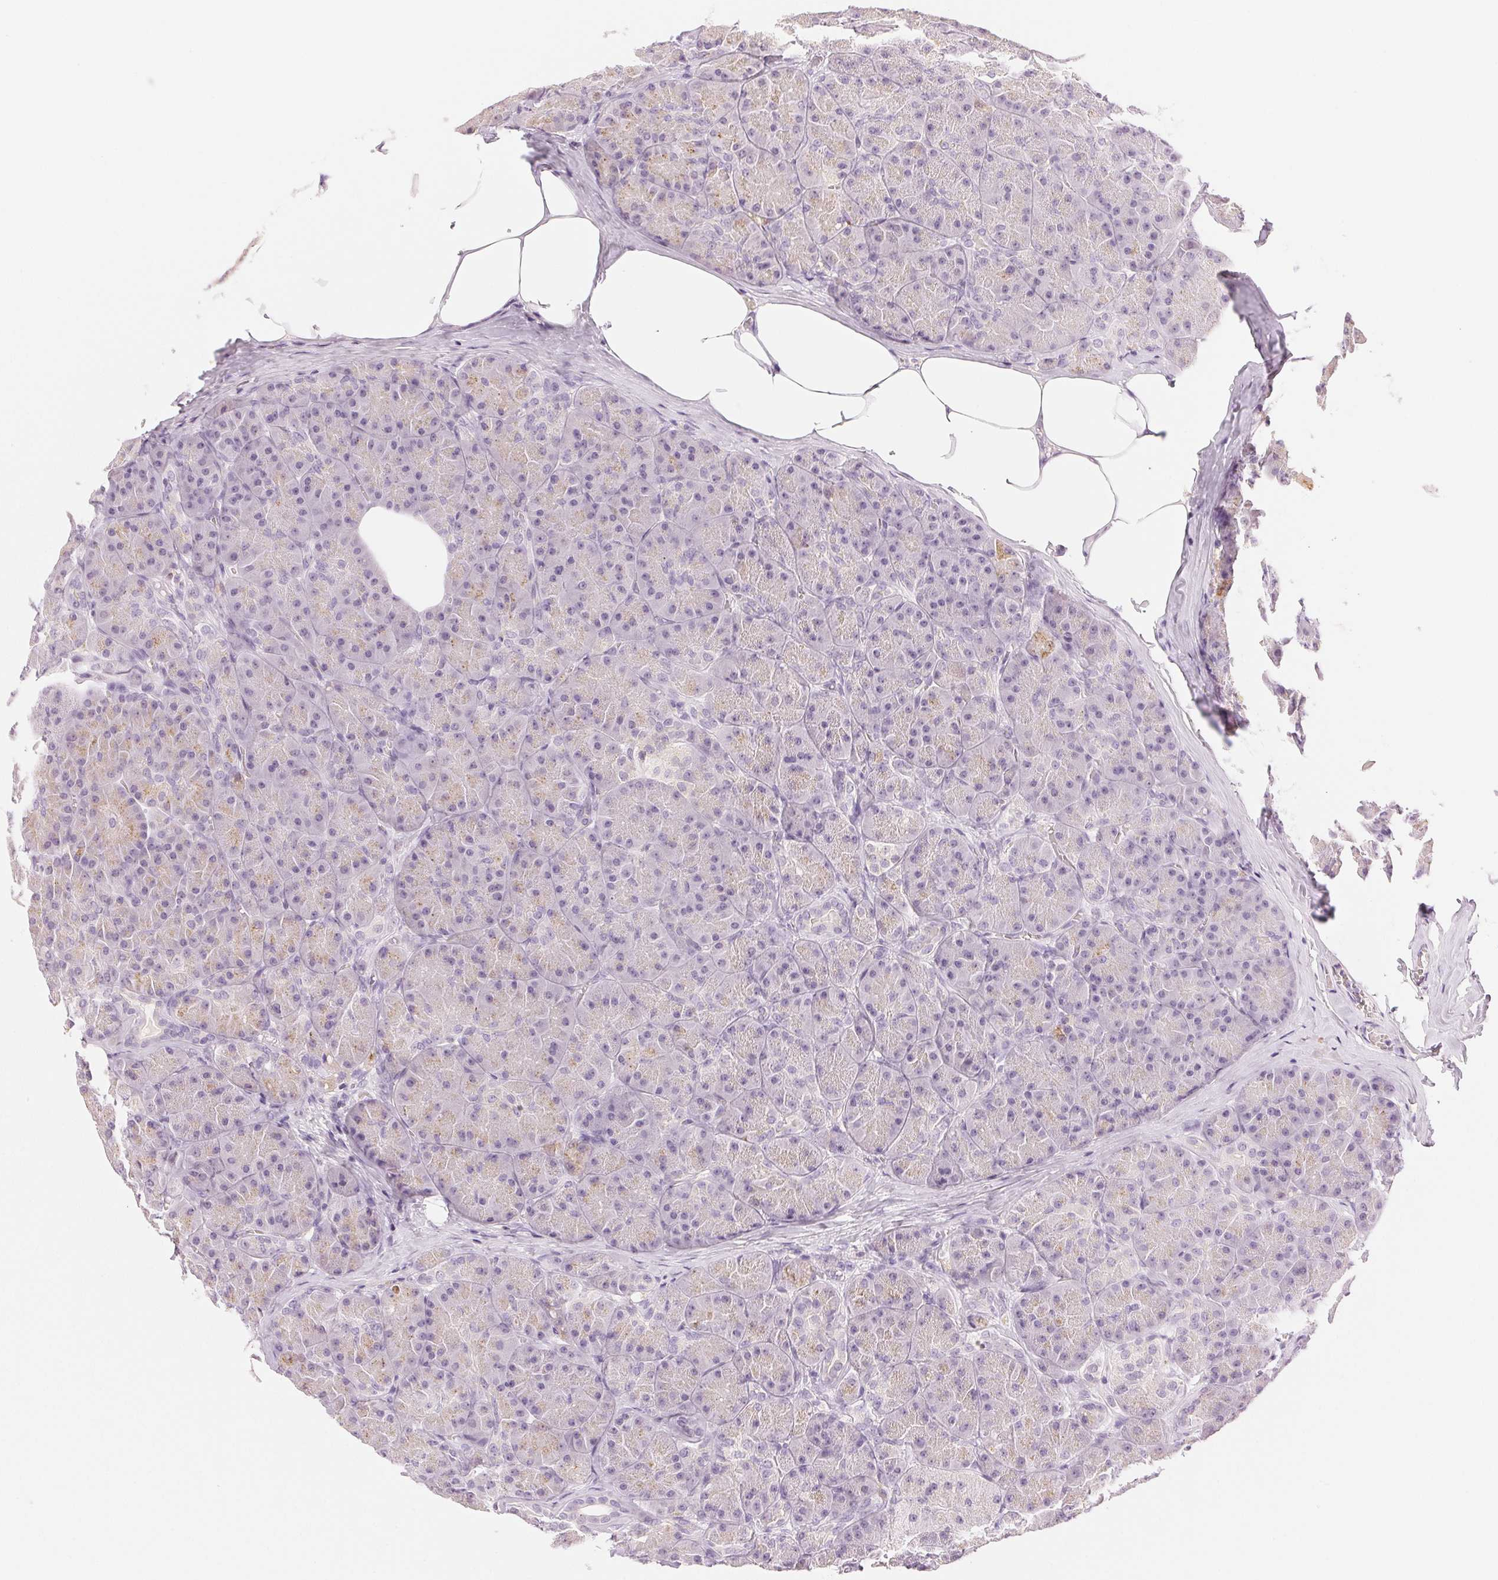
{"staining": {"intensity": "weak", "quantity": "<25%", "location": "cytoplasmic/membranous"}, "tissue": "pancreas", "cell_type": "Exocrine glandular cells", "image_type": "normal", "snomed": [{"axis": "morphology", "description": "Normal tissue, NOS"}, {"axis": "topography", "description": "Pancreas"}], "caption": "Immunohistochemical staining of benign pancreas demonstrates no significant positivity in exocrine glandular cells.", "gene": "SLC5A2", "patient": {"sex": "male", "age": 57}}